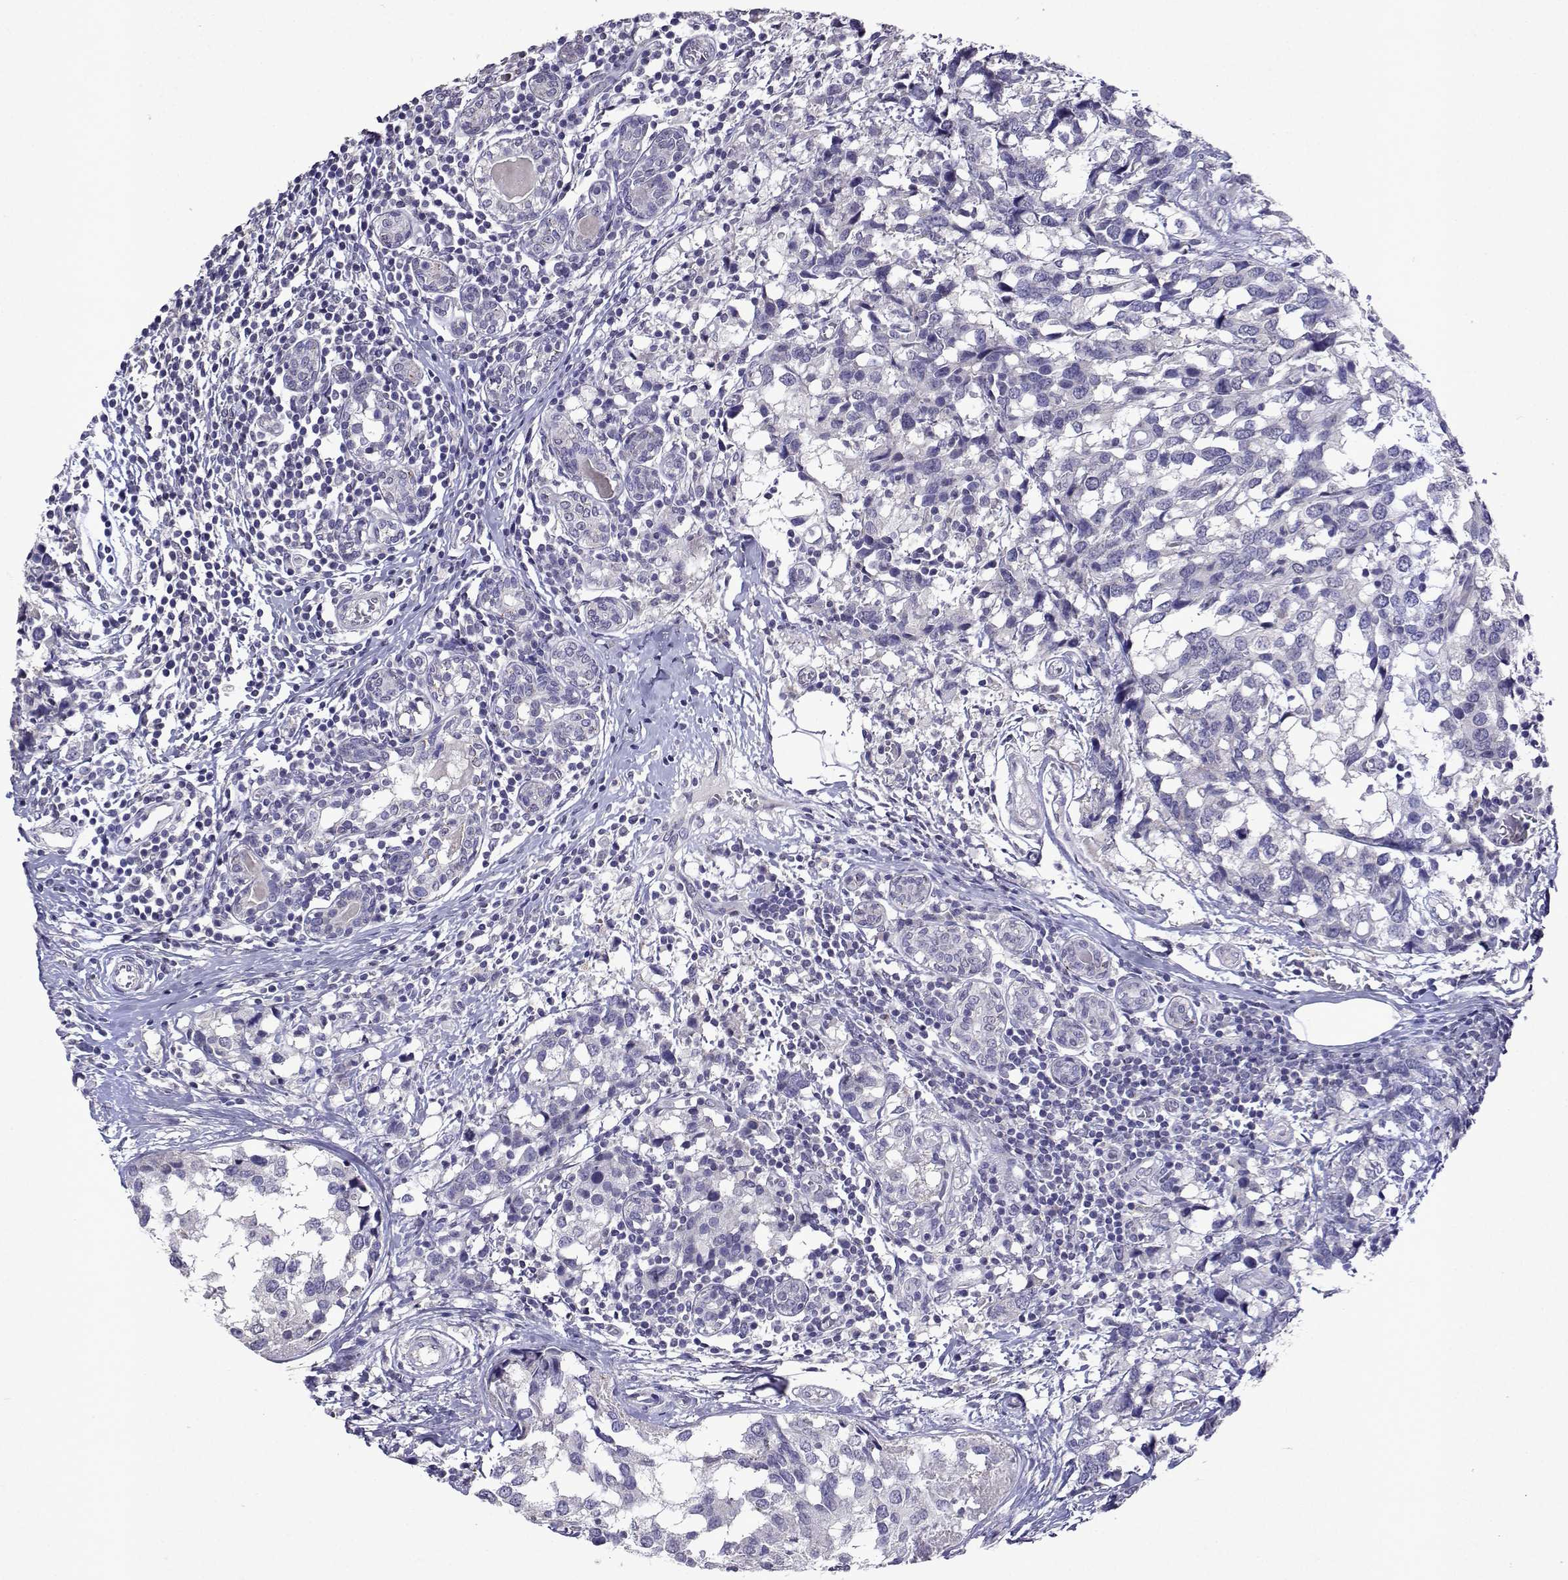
{"staining": {"intensity": "negative", "quantity": "none", "location": "none"}, "tissue": "breast cancer", "cell_type": "Tumor cells", "image_type": "cancer", "snomed": [{"axis": "morphology", "description": "Lobular carcinoma"}, {"axis": "topography", "description": "Breast"}], "caption": "Photomicrograph shows no significant protein staining in tumor cells of breast cancer. (DAB immunohistochemistry with hematoxylin counter stain).", "gene": "DUSP28", "patient": {"sex": "female", "age": 59}}